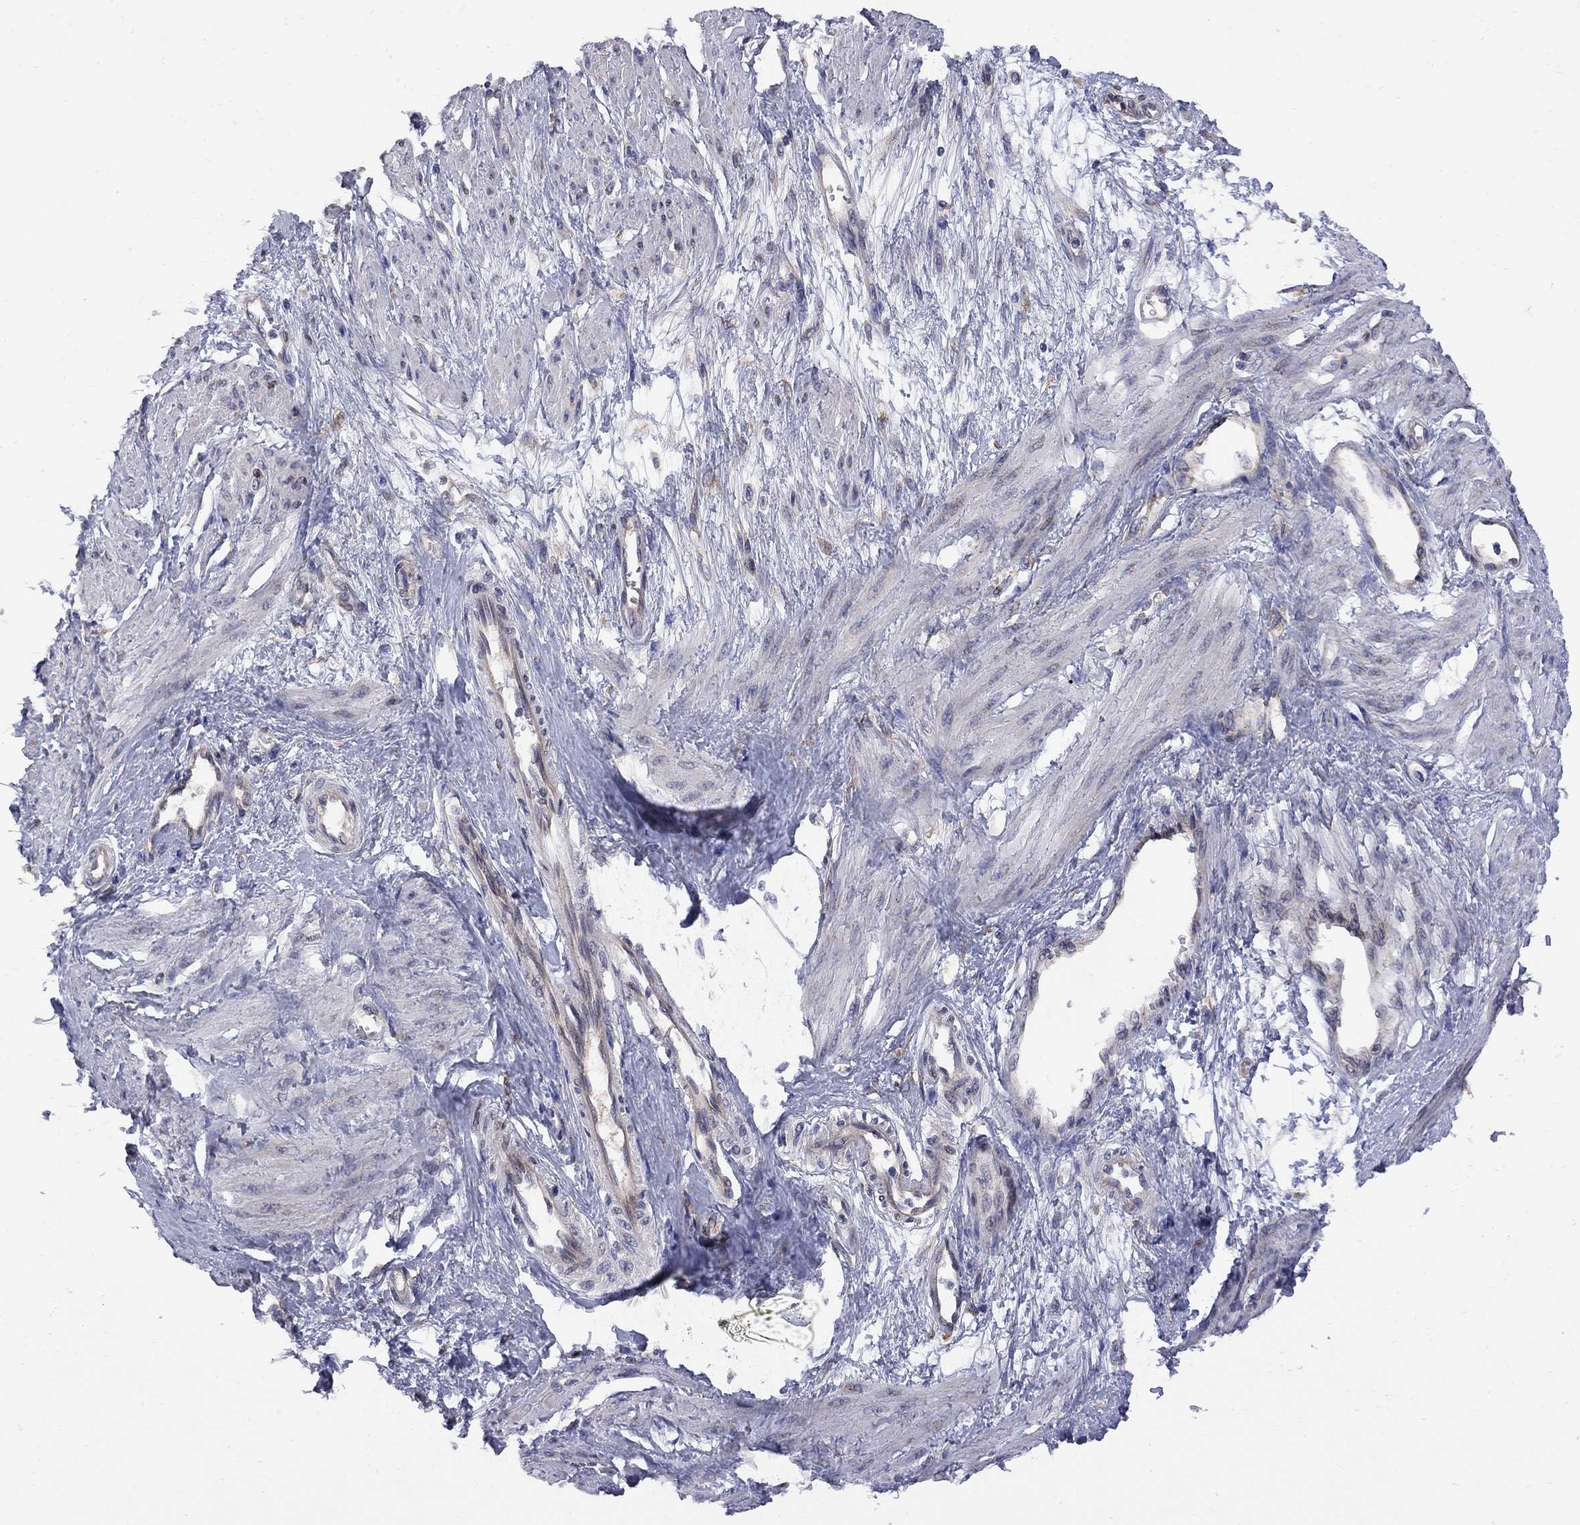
{"staining": {"intensity": "negative", "quantity": "none", "location": "none"}, "tissue": "smooth muscle", "cell_type": "Smooth muscle cells", "image_type": "normal", "snomed": [{"axis": "morphology", "description": "Normal tissue, NOS"}, {"axis": "topography", "description": "Smooth muscle"}, {"axis": "topography", "description": "Uterus"}], "caption": "Smooth muscle cells are negative for protein expression in normal human smooth muscle. (DAB (3,3'-diaminobenzidine) IHC visualized using brightfield microscopy, high magnification).", "gene": "MTHFR", "patient": {"sex": "female", "age": 39}}